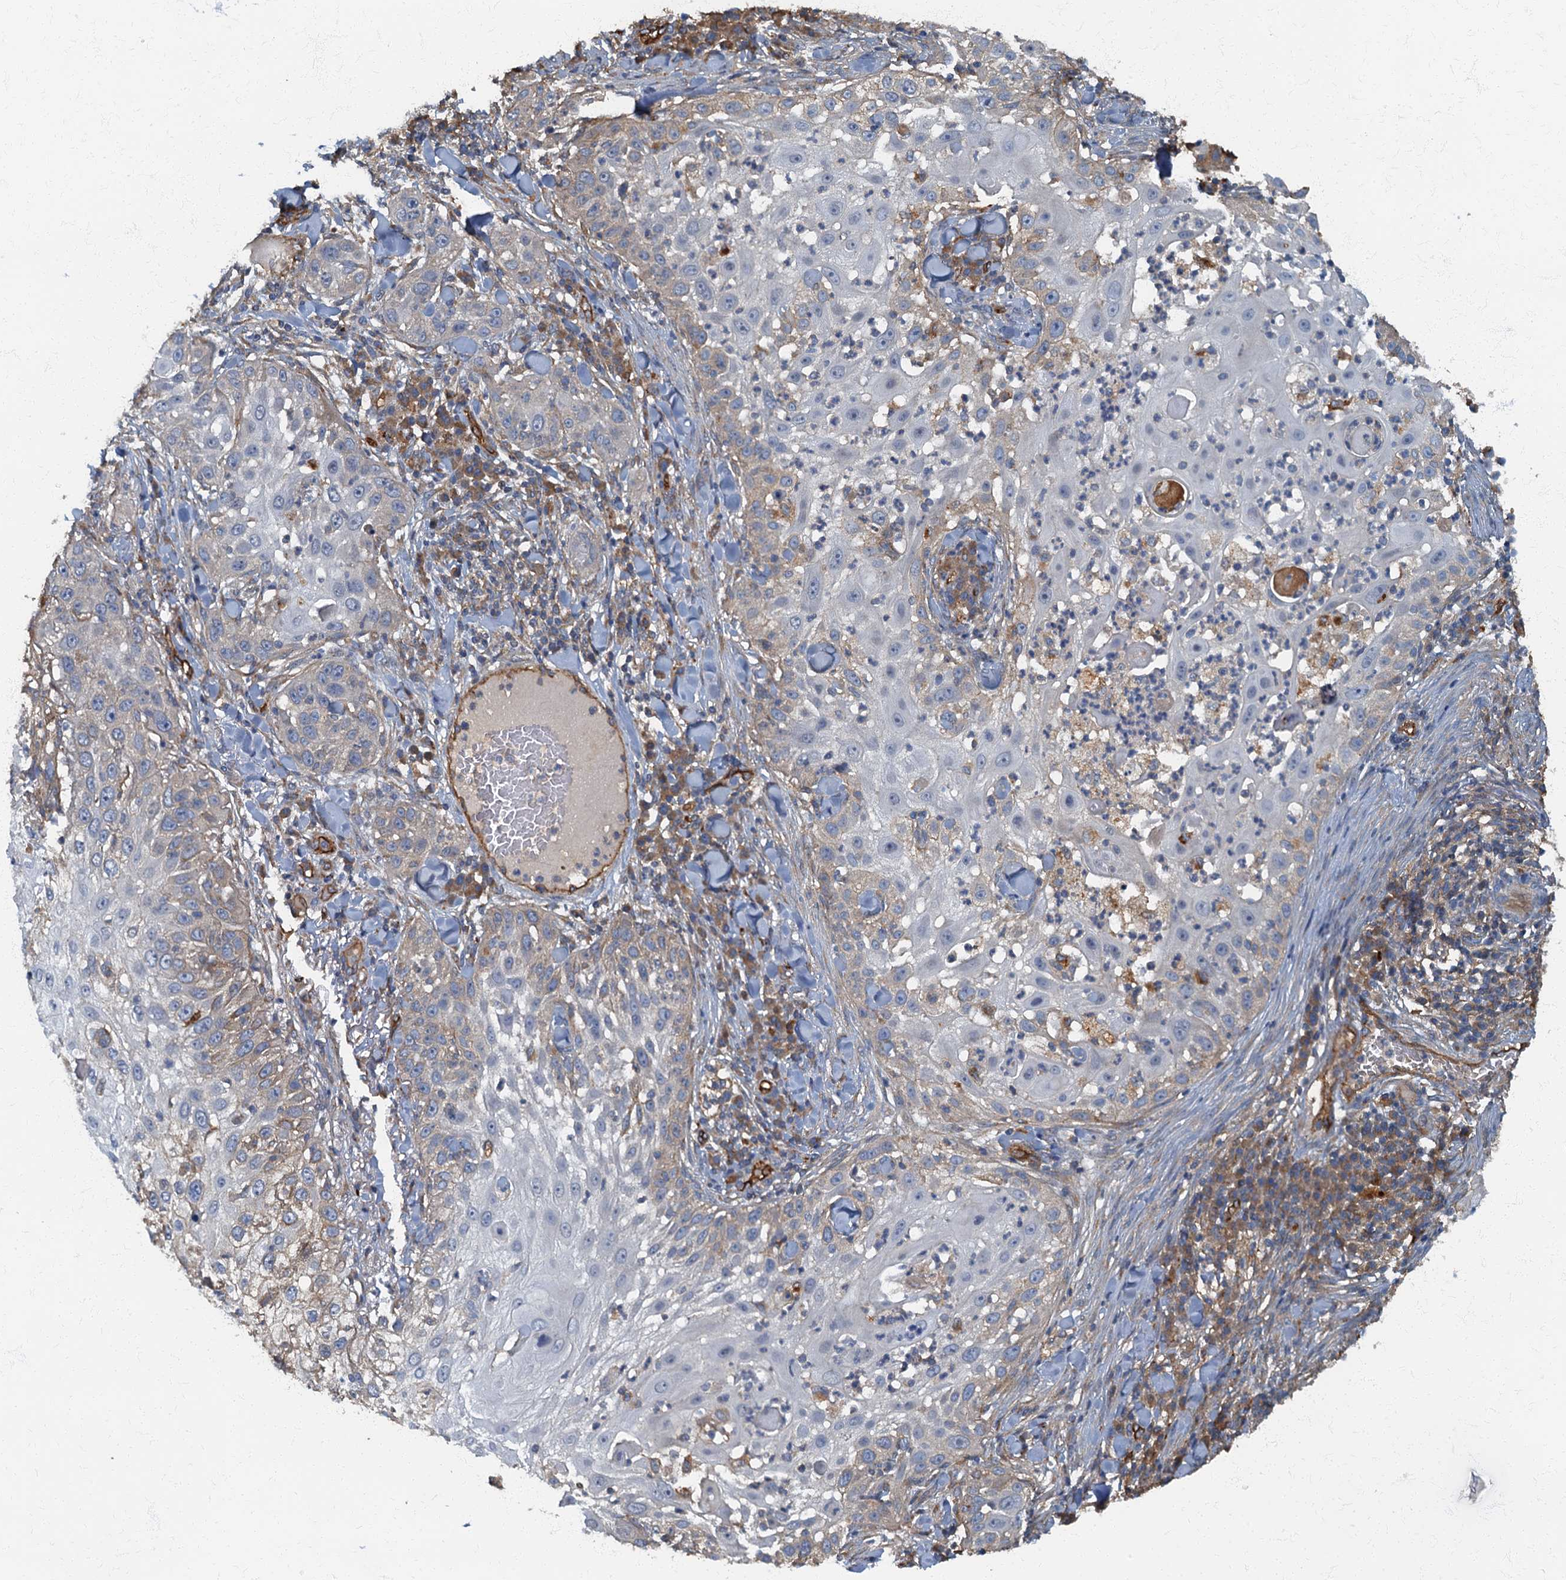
{"staining": {"intensity": "weak", "quantity": "25%-75%", "location": "cytoplasmic/membranous"}, "tissue": "skin cancer", "cell_type": "Tumor cells", "image_type": "cancer", "snomed": [{"axis": "morphology", "description": "Squamous cell carcinoma, NOS"}, {"axis": "topography", "description": "Skin"}], "caption": "This is a photomicrograph of IHC staining of squamous cell carcinoma (skin), which shows weak positivity in the cytoplasmic/membranous of tumor cells.", "gene": "ARL11", "patient": {"sex": "female", "age": 44}}